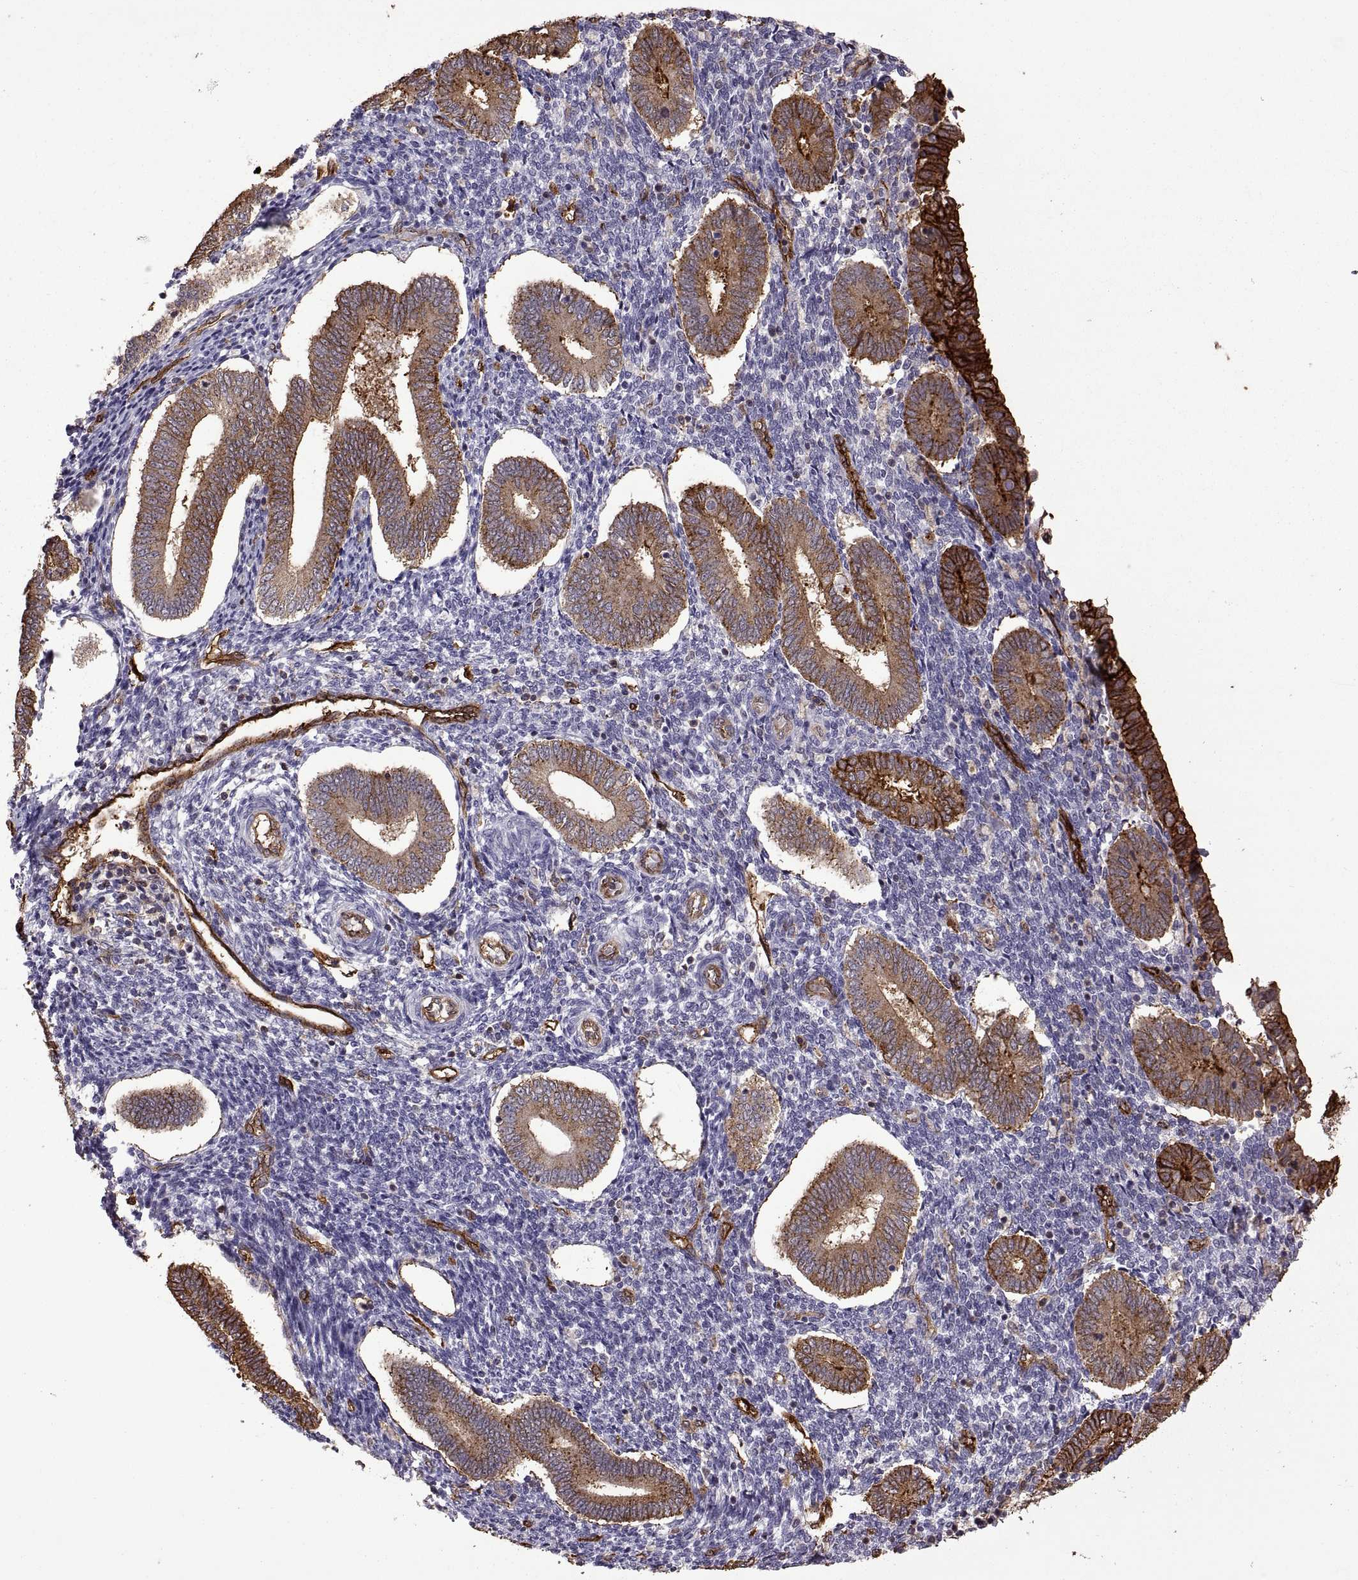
{"staining": {"intensity": "negative", "quantity": "none", "location": "none"}, "tissue": "endometrium", "cell_type": "Cells in endometrial stroma", "image_type": "normal", "snomed": [{"axis": "morphology", "description": "Normal tissue, NOS"}, {"axis": "topography", "description": "Endometrium"}], "caption": "Immunohistochemical staining of benign endometrium exhibits no significant expression in cells in endometrial stroma. (DAB (3,3'-diaminobenzidine) IHC visualized using brightfield microscopy, high magnification).", "gene": "S100A10", "patient": {"sex": "female", "age": 40}}